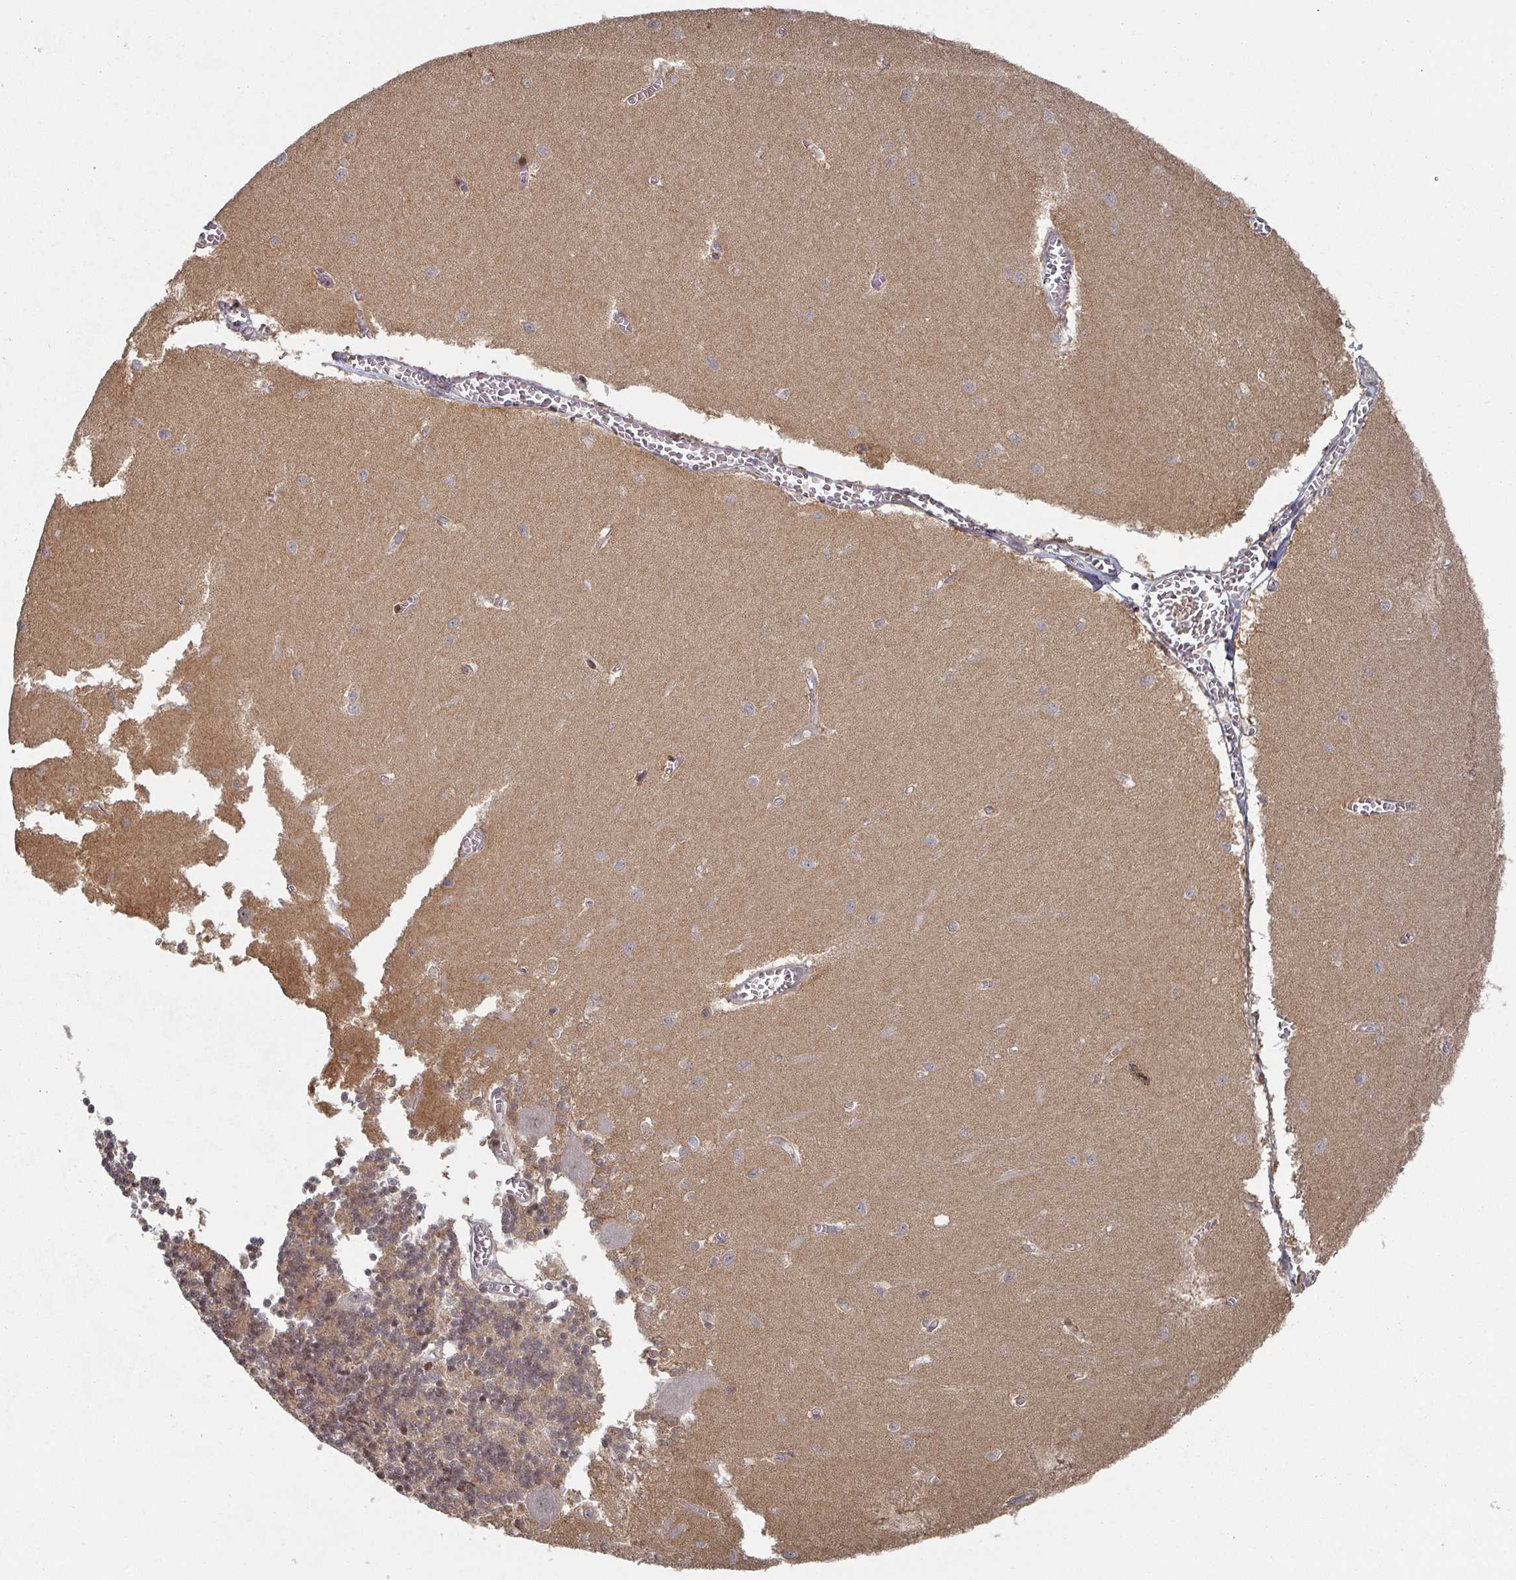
{"staining": {"intensity": "moderate", "quantity": ">75%", "location": "cytoplasmic/membranous"}, "tissue": "cerebellum", "cell_type": "Cells in granular layer", "image_type": "normal", "snomed": [{"axis": "morphology", "description": "Normal tissue, NOS"}, {"axis": "topography", "description": "Cerebellum"}], "caption": "IHC staining of benign cerebellum, which reveals medium levels of moderate cytoplasmic/membranous expression in approximately >75% of cells in granular layer indicating moderate cytoplasmic/membranous protein expression. The staining was performed using DAB (3,3'-diaminobenzidine) (brown) for protein detection and nuclei were counterstained in hematoxylin (blue).", "gene": "KIF1C", "patient": {"sex": "male", "age": 37}}